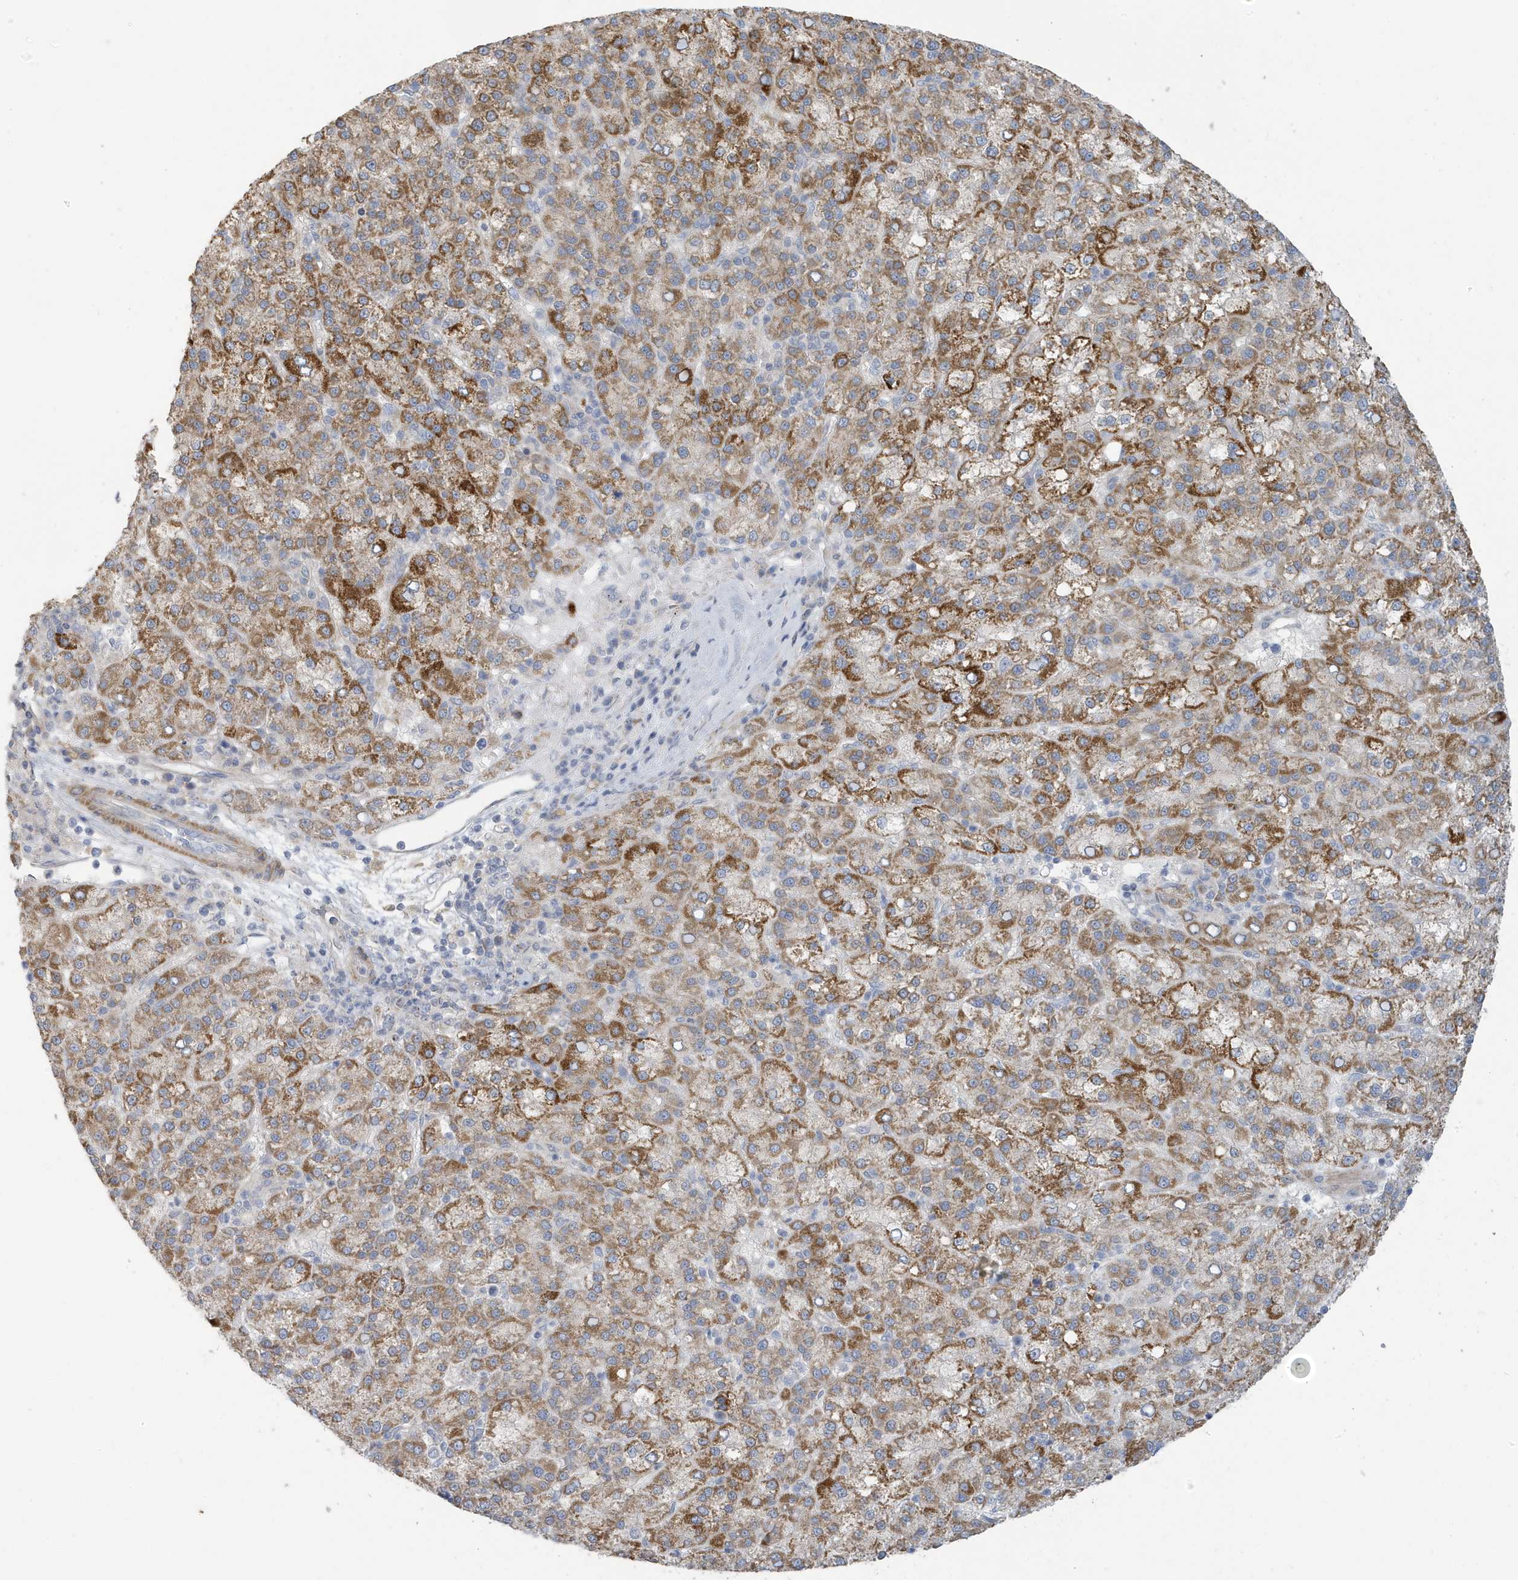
{"staining": {"intensity": "moderate", "quantity": ">75%", "location": "cytoplasmic/membranous"}, "tissue": "liver cancer", "cell_type": "Tumor cells", "image_type": "cancer", "snomed": [{"axis": "morphology", "description": "Carcinoma, Hepatocellular, NOS"}, {"axis": "topography", "description": "Liver"}], "caption": "Liver hepatocellular carcinoma stained with a protein marker exhibits moderate staining in tumor cells.", "gene": "ATP13A5", "patient": {"sex": "female", "age": 58}}